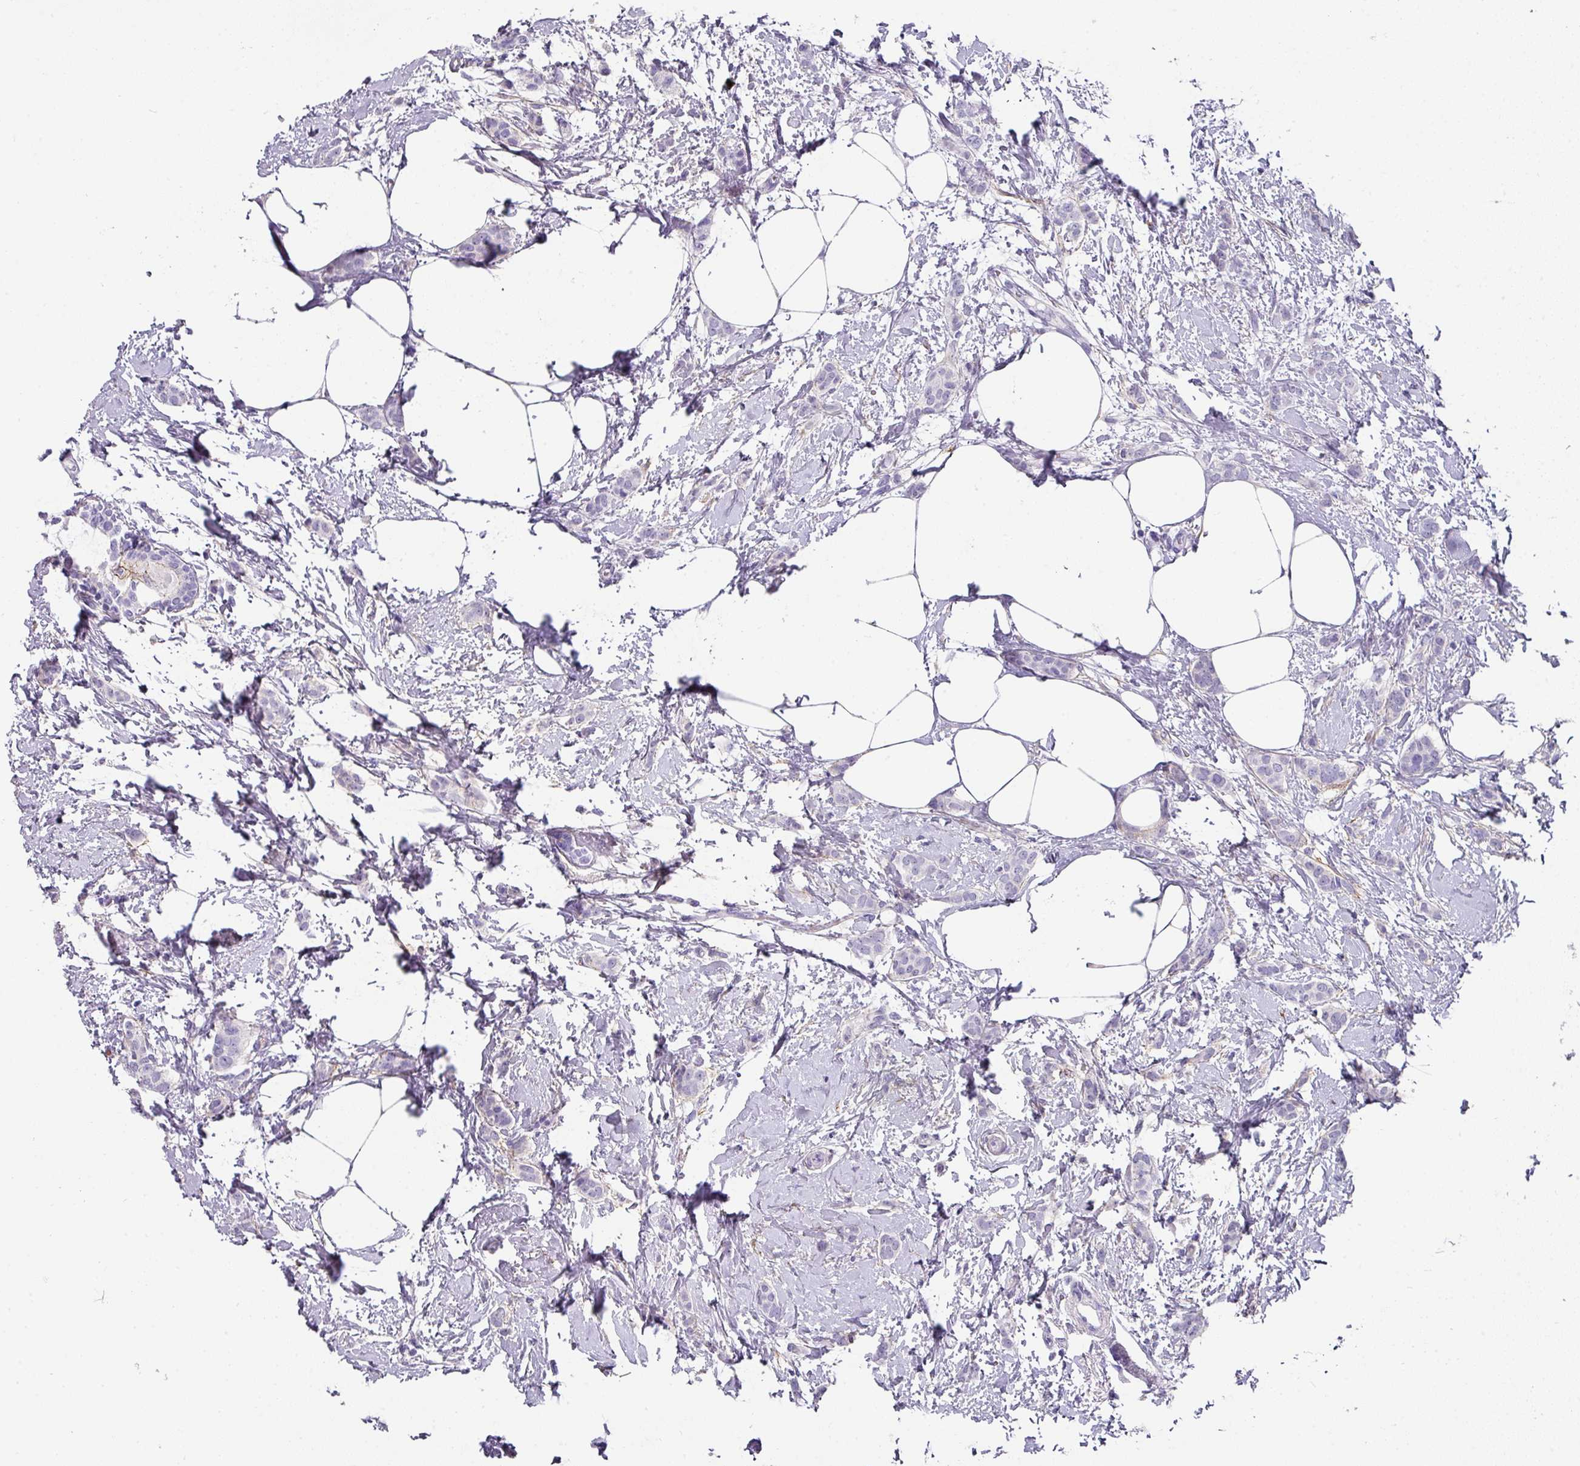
{"staining": {"intensity": "negative", "quantity": "none", "location": "none"}, "tissue": "breast cancer", "cell_type": "Tumor cells", "image_type": "cancer", "snomed": [{"axis": "morphology", "description": "Duct carcinoma"}, {"axis": "topography", "description": "Breast"}], "caption": "Immunohistochemistry (IHC) image of breast cancer stained for a protein (brown), which exhibits no expression in tumor cells. (DAB (3,3'-diaminobenzidine) immunohistochemistry (IHC), high magnification).", "gene": "ANKRD29", "patient": {"sex": "female", "age": 72}}